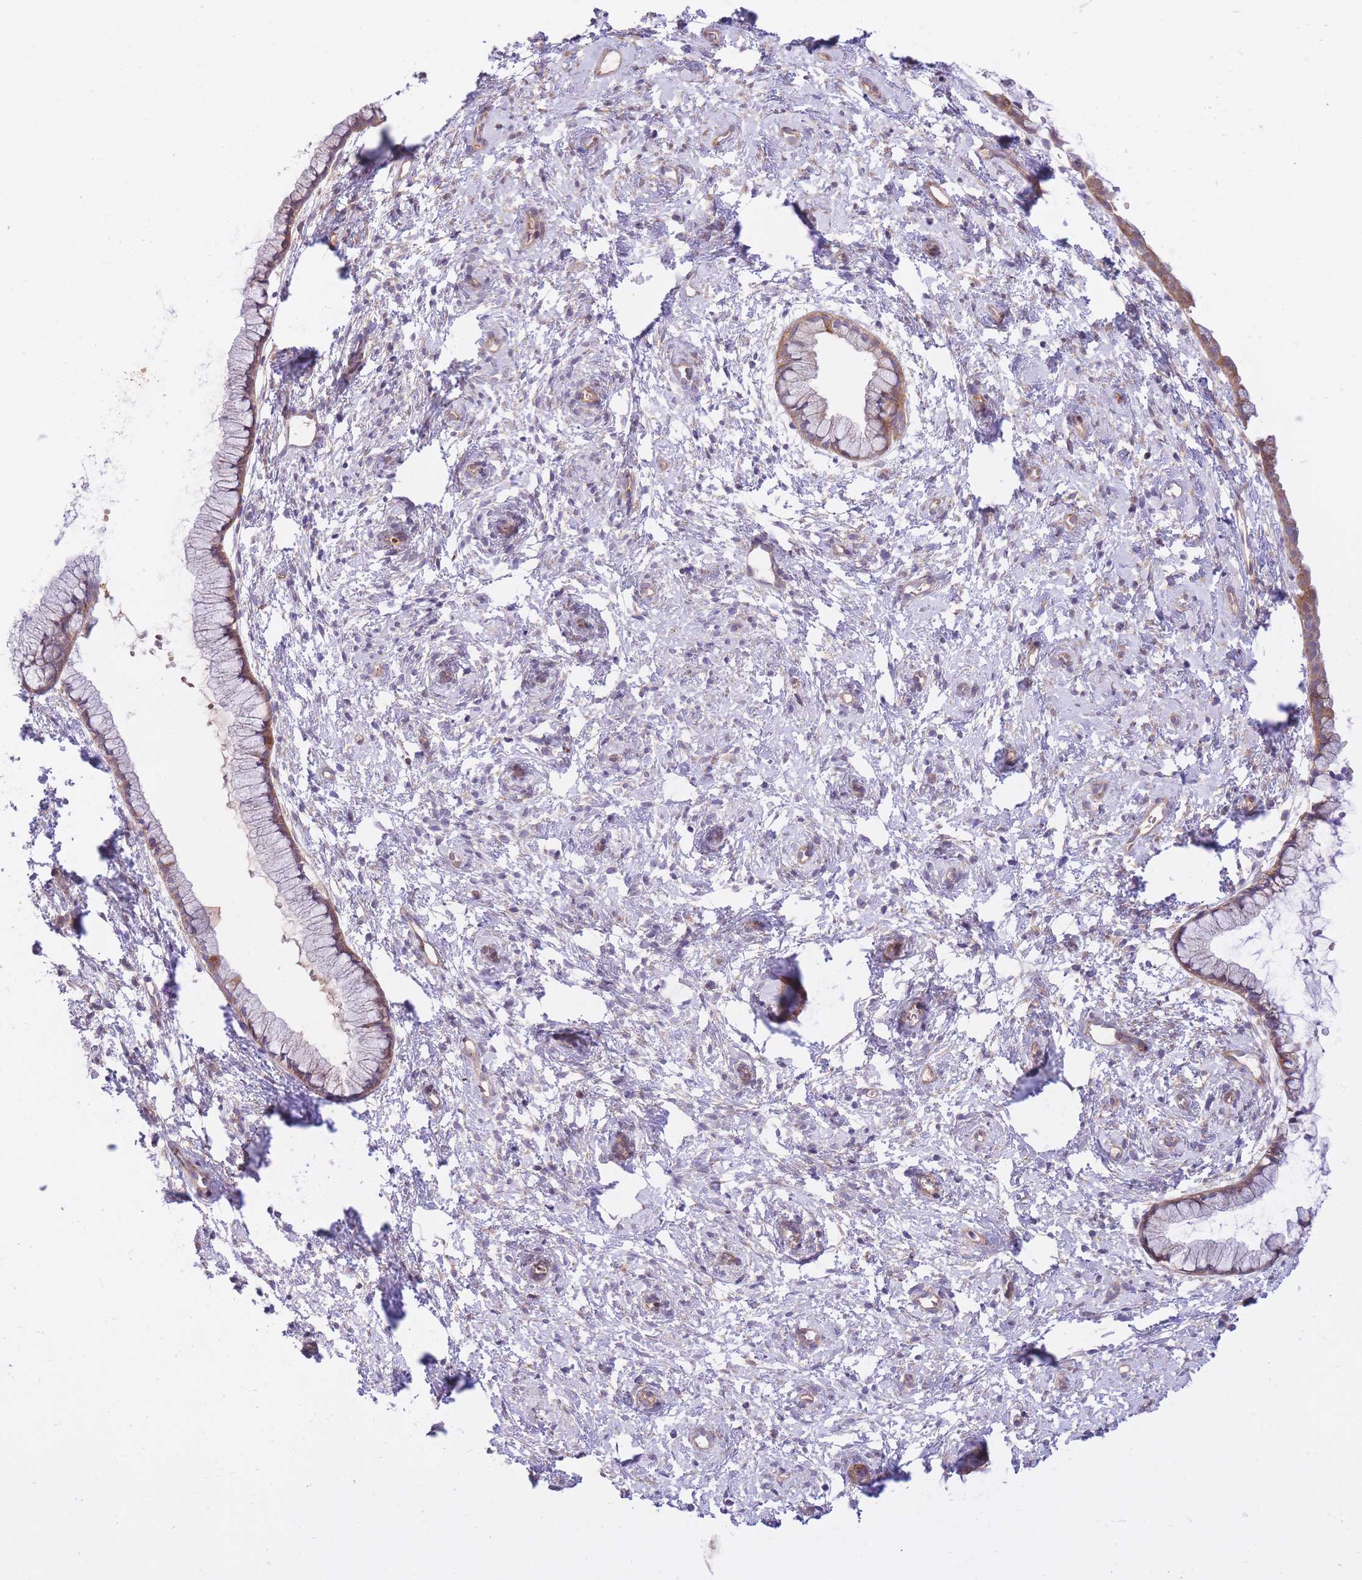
{"staining": {"intensity": "moderate", "quantity": "<25%", "location": "cytoplasmic/membranous"}, "tissue": "cervix", "cell_type": "Glandular cells", "image_type": "normal", "snomed": [{"axis": "morphology", "description": "Normal tissue, NOS"}, {"axis": "topography", "description": "Cervix"}], "caption": "About <25% of glandular cells in unremarkable human cervix display moderate cytoplasmic/membranous protein positivity as visualized by brown immunohistochemical staining.", "gene": "CHAC1", "patient": {"sex": "female", "age": 57}}